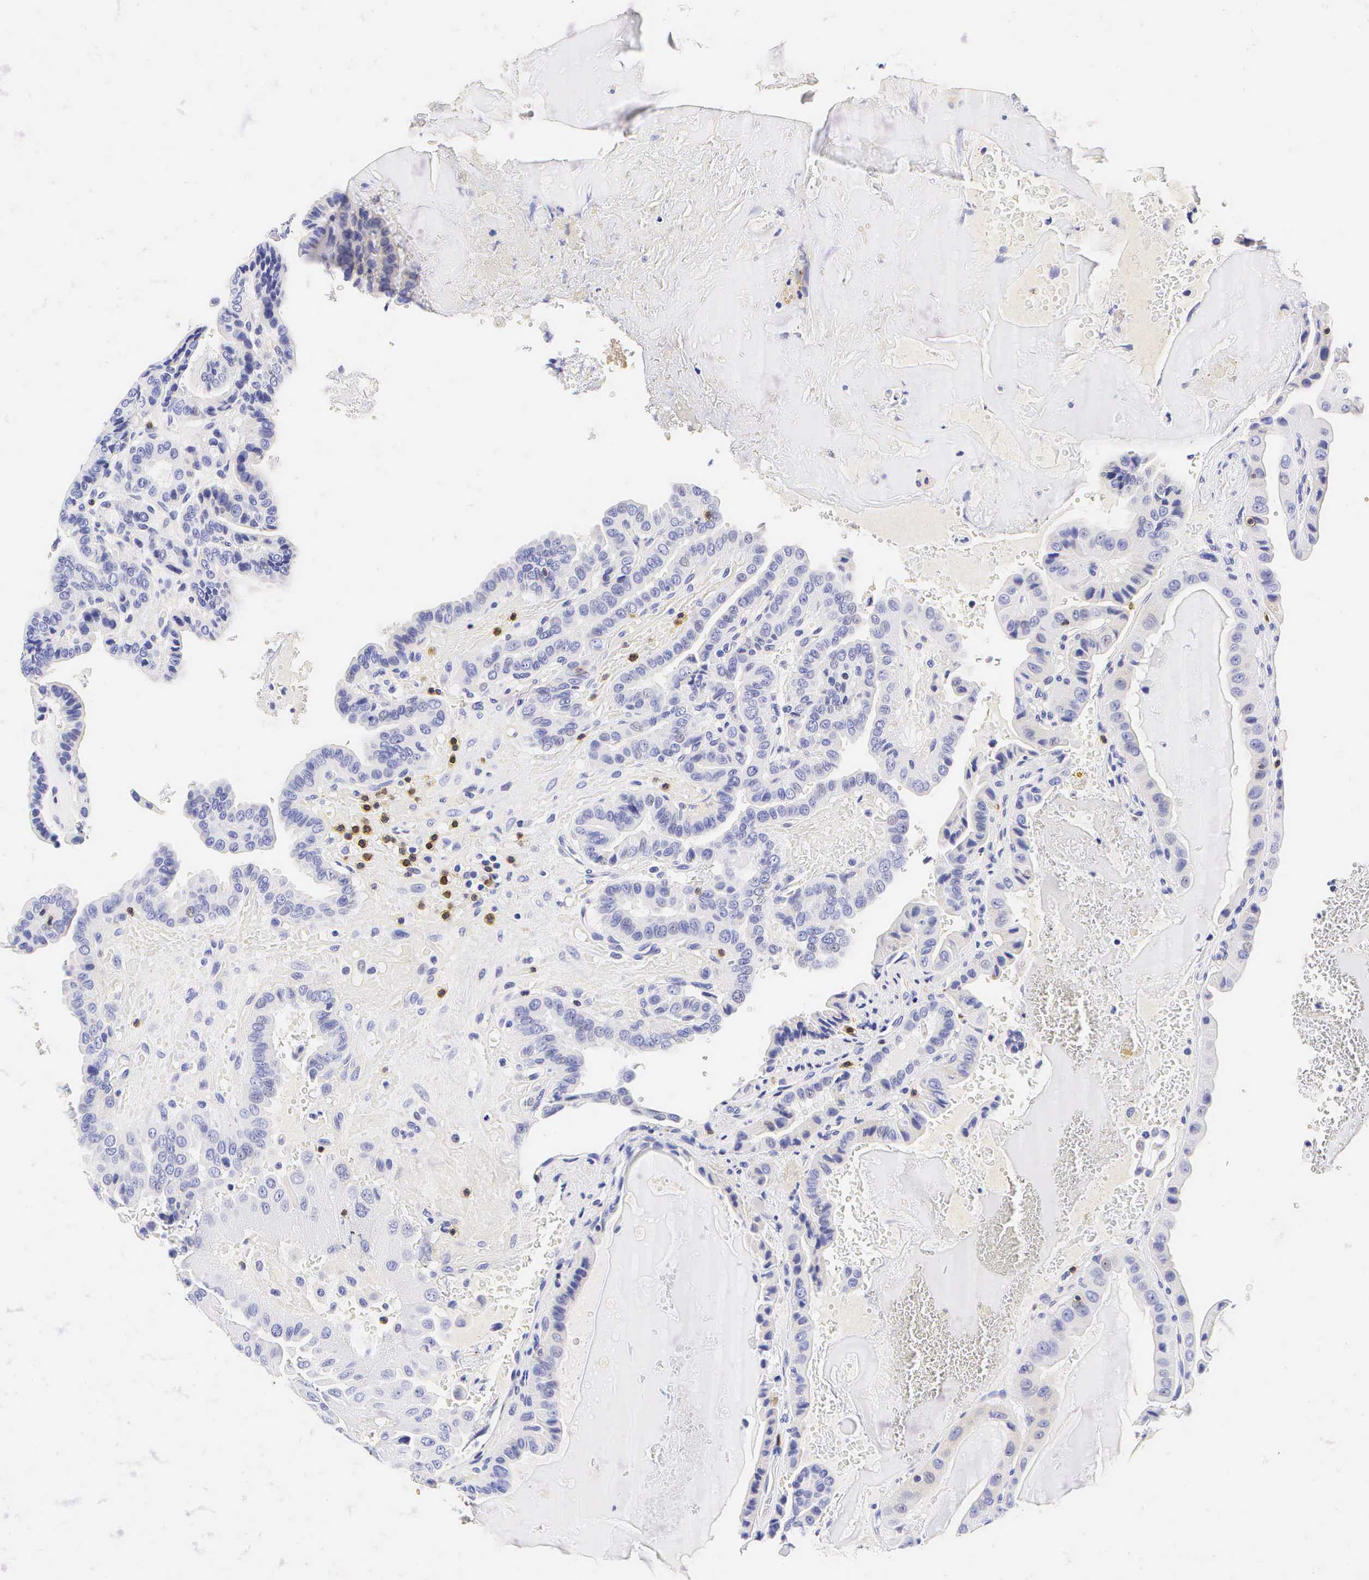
{"staining": {"intensity": "negative", "quantity": "none", "location": "none"}, "tissue": "thyroid cancer", "cell_type": "Tumor cells", "image_type": "cancer", "snomed": [{"axis": "morphology", "description": "Papillary adenocarcinoma, NOS"}, {"axis": "topography", "description": "Thyroid gland"}], "caption": "DAB (3,3'-diaminobenzidine) immunohistochemical staining of human papillary adenocarcinoma (thyroid) shows no significant staining in tumor cells.", "gene": "CD3E", "patient": {"sex": "male", "age": 87}}